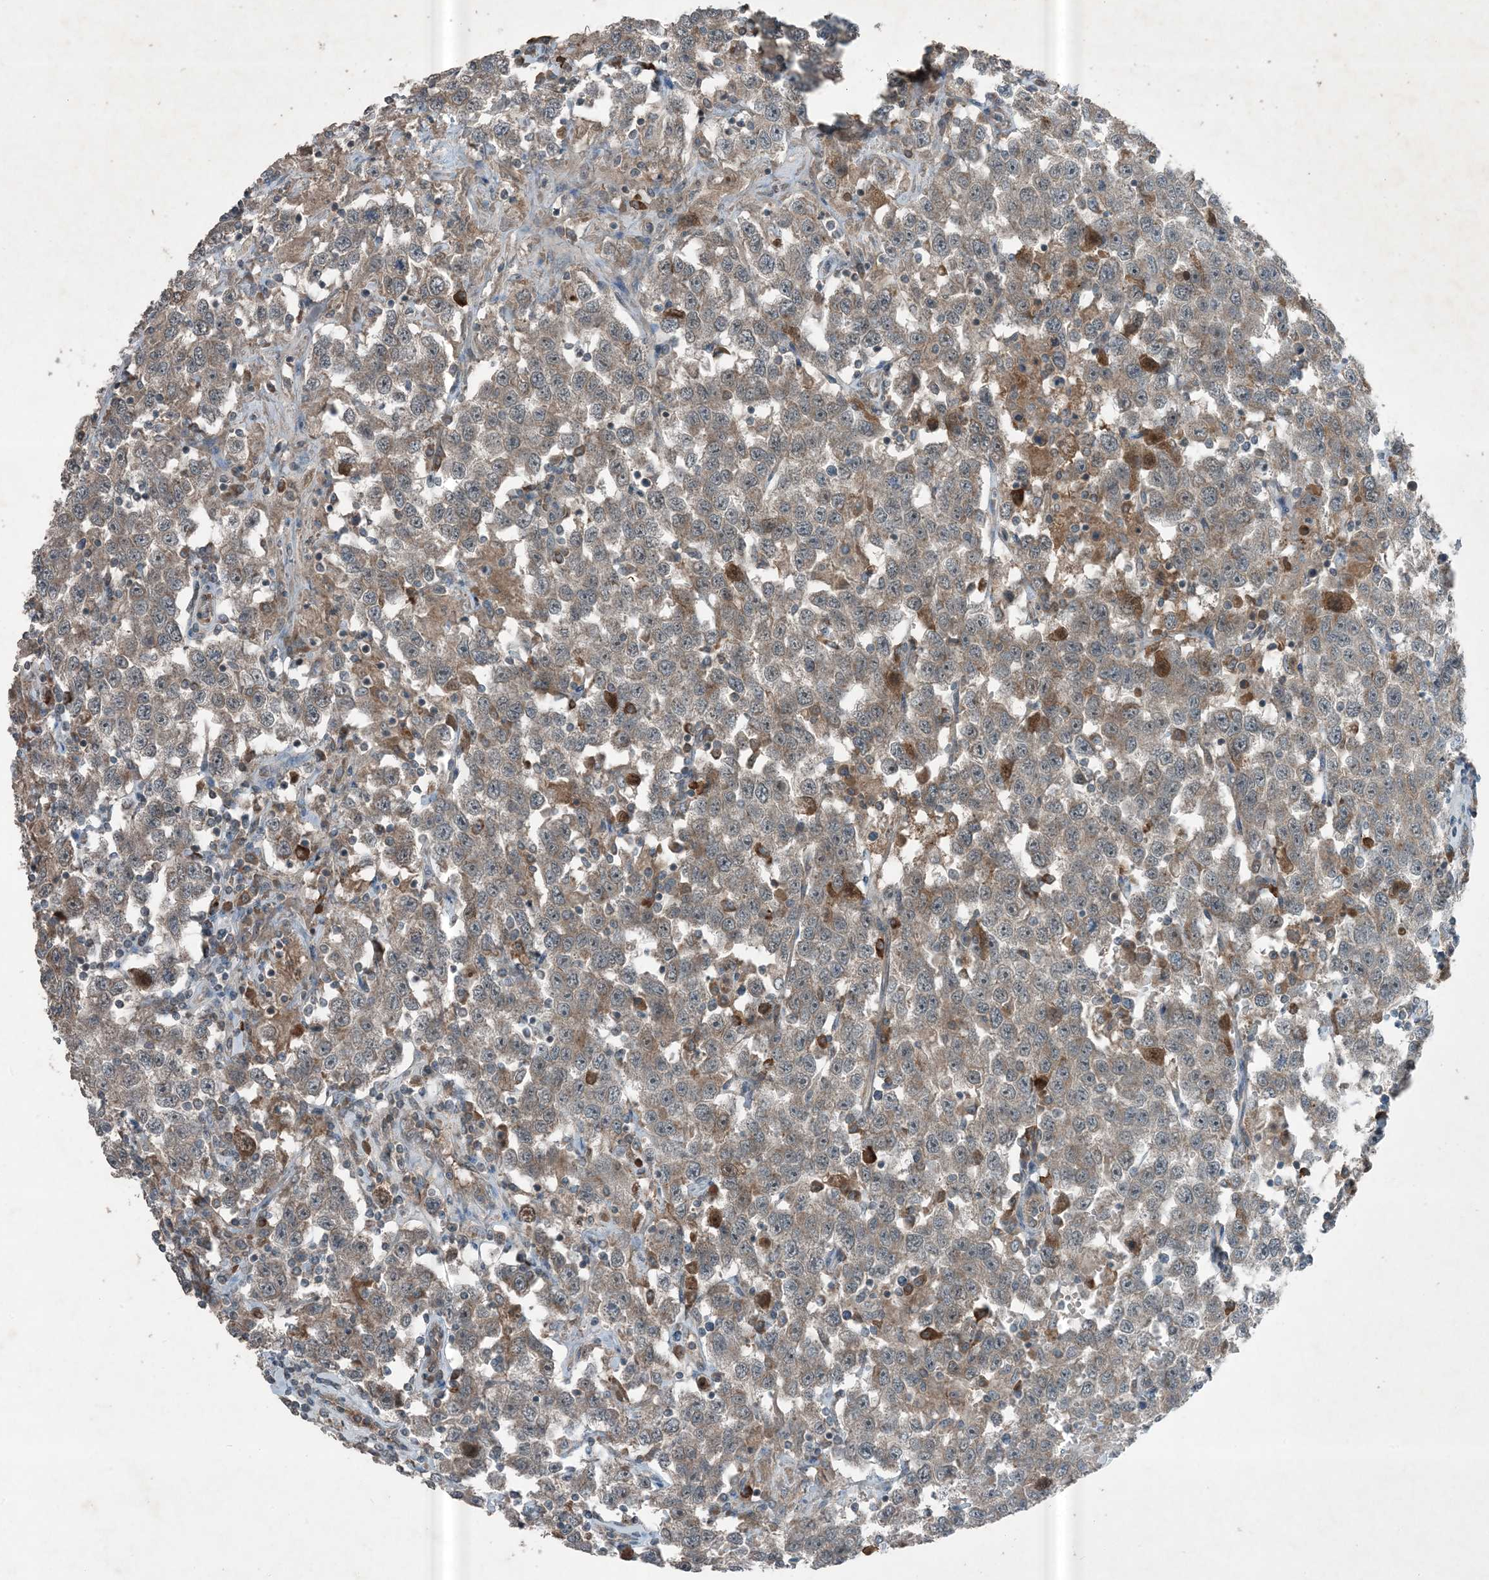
{"staining": {"intensity": "weak", "quantity": ">75%", "location": "cytoplasmic/membranous"}, "tissue": "testis cancer", "cell_type": "Tumor cells", "image_type": "cancer", "snomed": [{"axis": "morphology", "description": "Seminoma, NOS"}, {"axis": "topography", "description": "Testis"}], "caption": "Testis seminoma stained with a protein marker demonstrates weak staining in tumor cells.", "gene": "MDN1", "patient": {"sex": "male", "age": 41}}